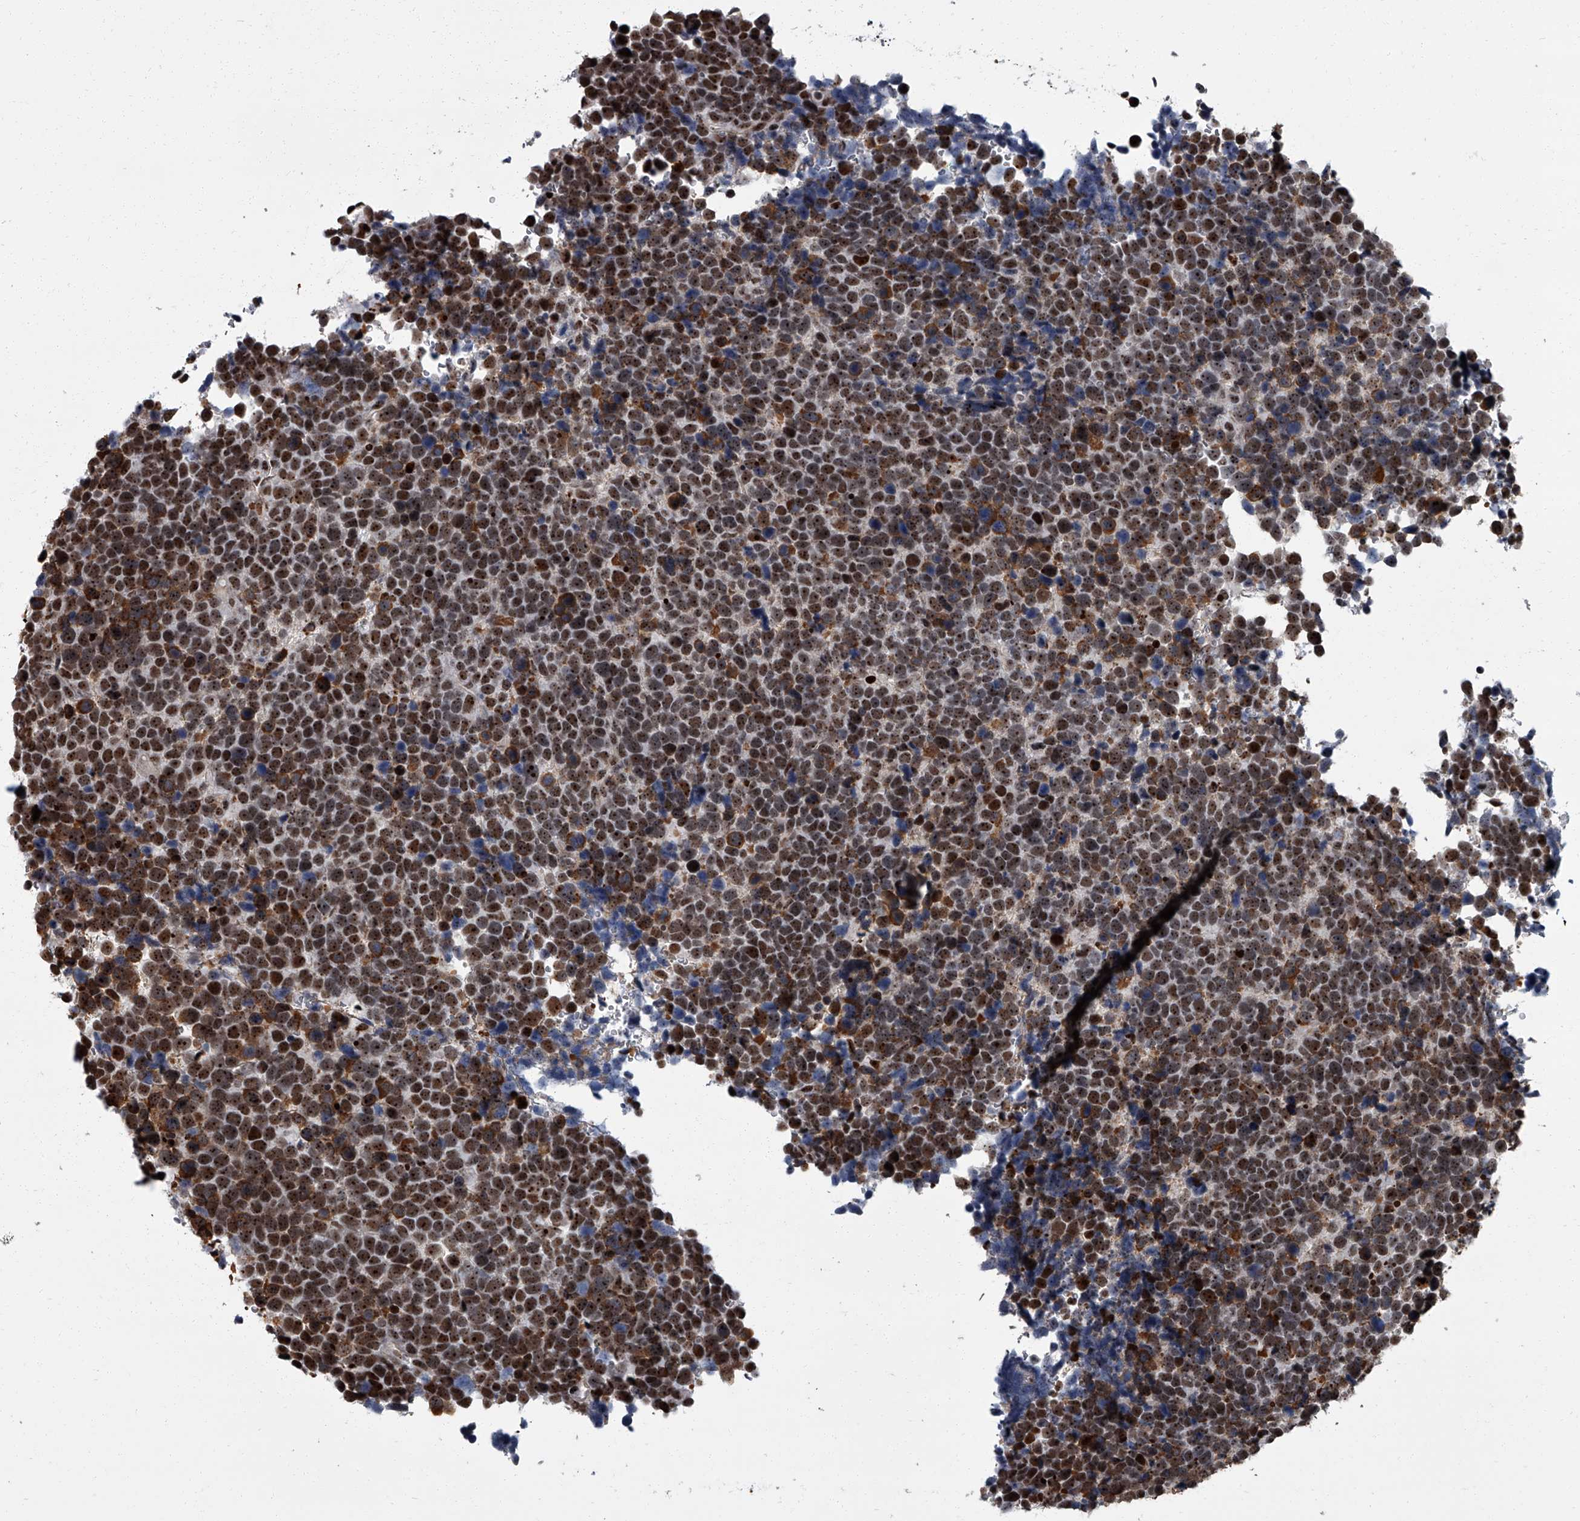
{"staining": {"intensity": "strong", "quantity": "25%-75%", "location": "nuclear"}, "tissue": "urothelial cancer", "cell_type": "Tumor cells", "image_type": "cancer", "snomed": [{"axis": "morphology", "description": "Urothelial carcinoma, High grade"}, {"axis": "topography", "description": "Urinary bladder"}], "caption": "Immunohistochemistry (IHC) of urothelial cancer reveals high levels of strong nuclear expression in about 25%-75% of tumor cells. The staining is performed using DAB (3,3'-diaminobenzidine) brown chromogen to label protein expression. The nuclei are counter-stained blue using hematoxylin.", "gene": "ZNF518B", "patient": {"sex": "female", "age": 82}}